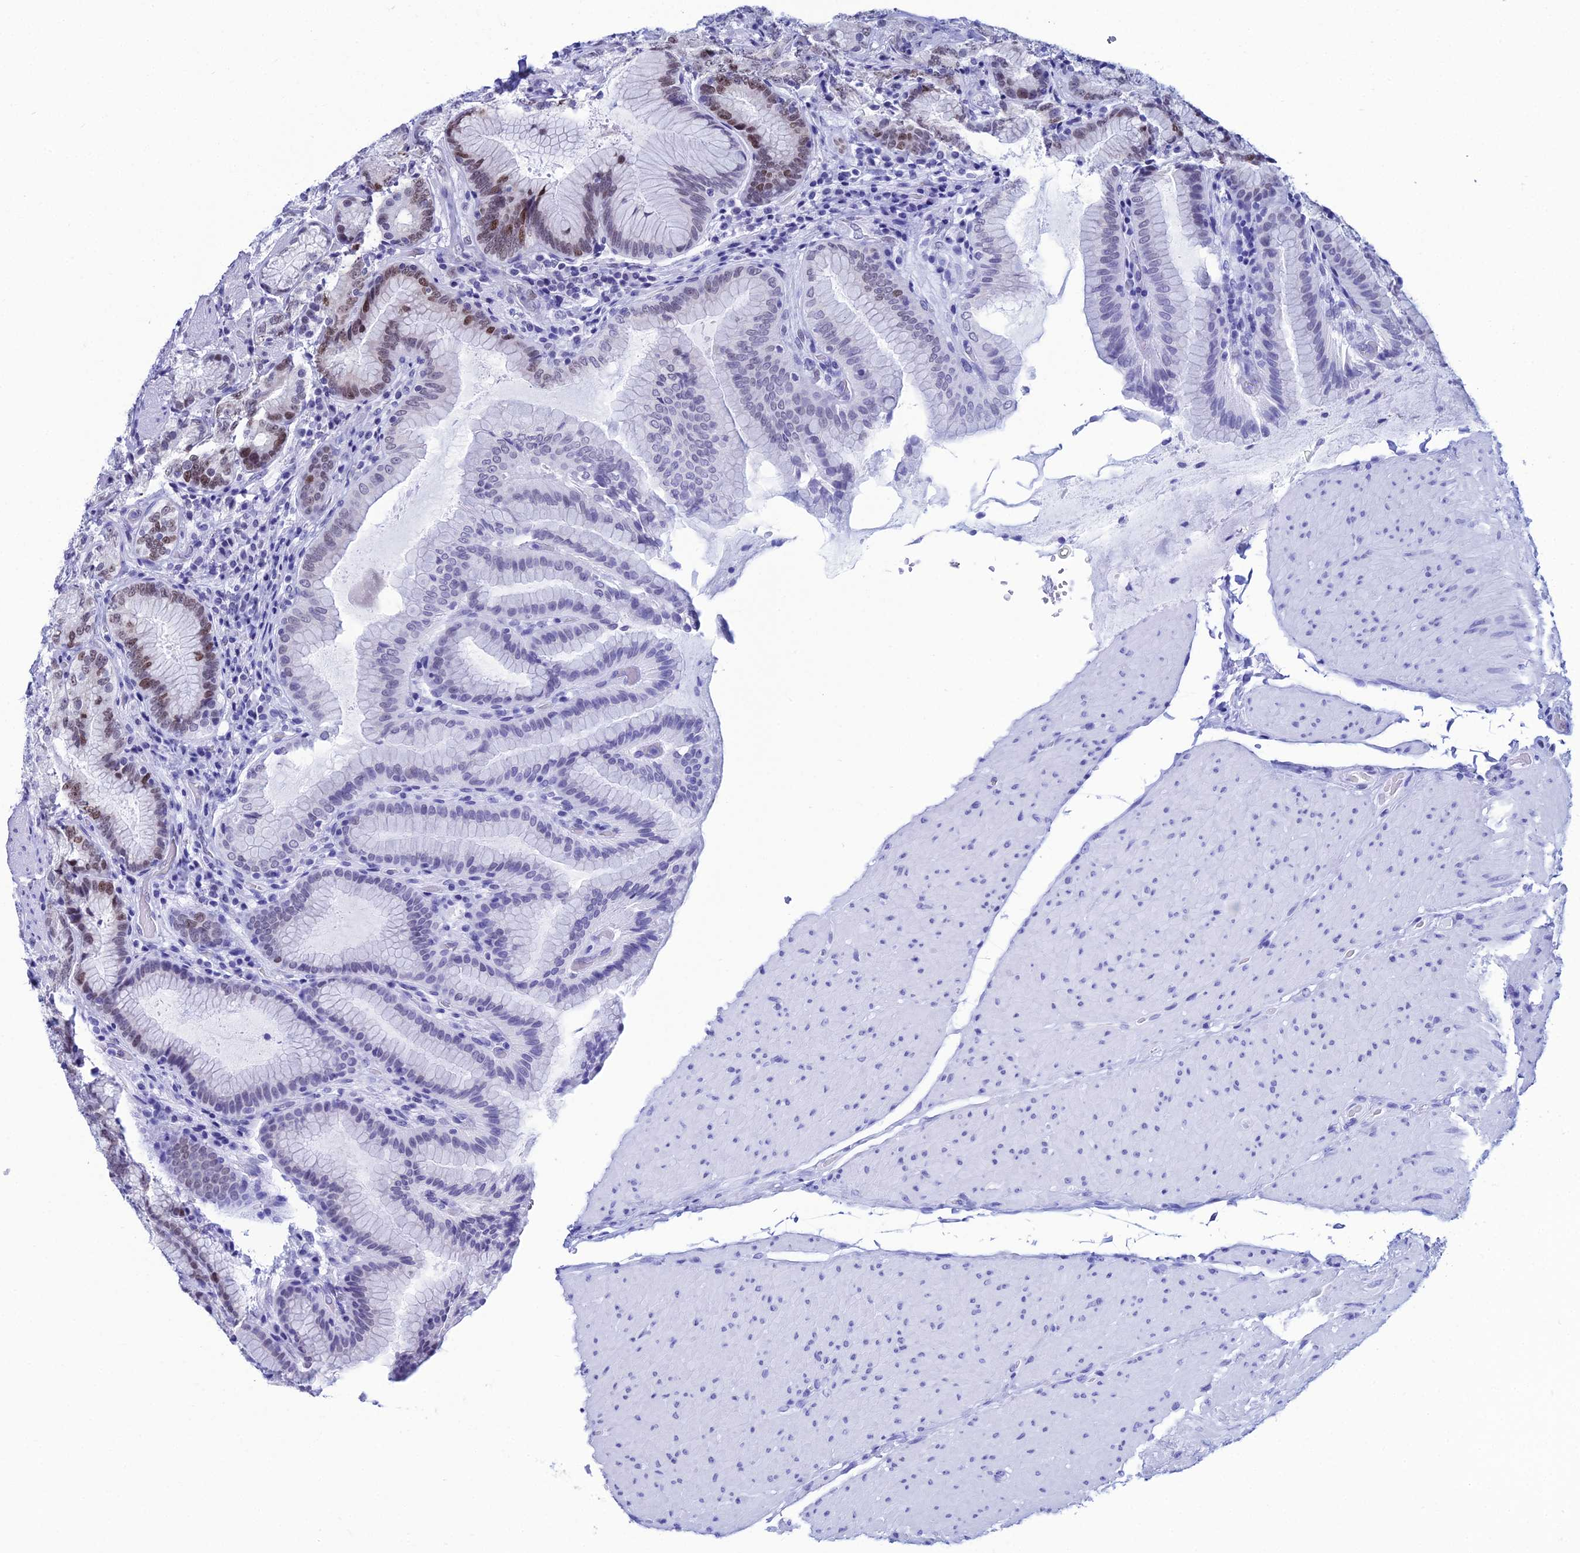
{"staining": {"intensity": "moderate", "quantity": "<25%", "location": "nuclear"}, "tissue": "stomach", "cell_type": "Glandular cells", "image_type": "normal", "snomed": [{"axis": "morphology", "description": "Normal tissue, NOS"}, {"axis": "topography", "description": "Stomach, upper"}, {"axis": "topography", "description": "Stomach, lower"}], "caption": "An immunohistochemistry (IHC) histopathology image of normal tissue is shown. Protein staining in brown labels moderate nuclear positivity in stomach within glandular cells. (DAB (3,3'-diaminobenzidine) IHC, brown staining for protein, blue staining for nuclei).", "gene": "TAF9B", "patient": {"sex": "female", "age": 76}}